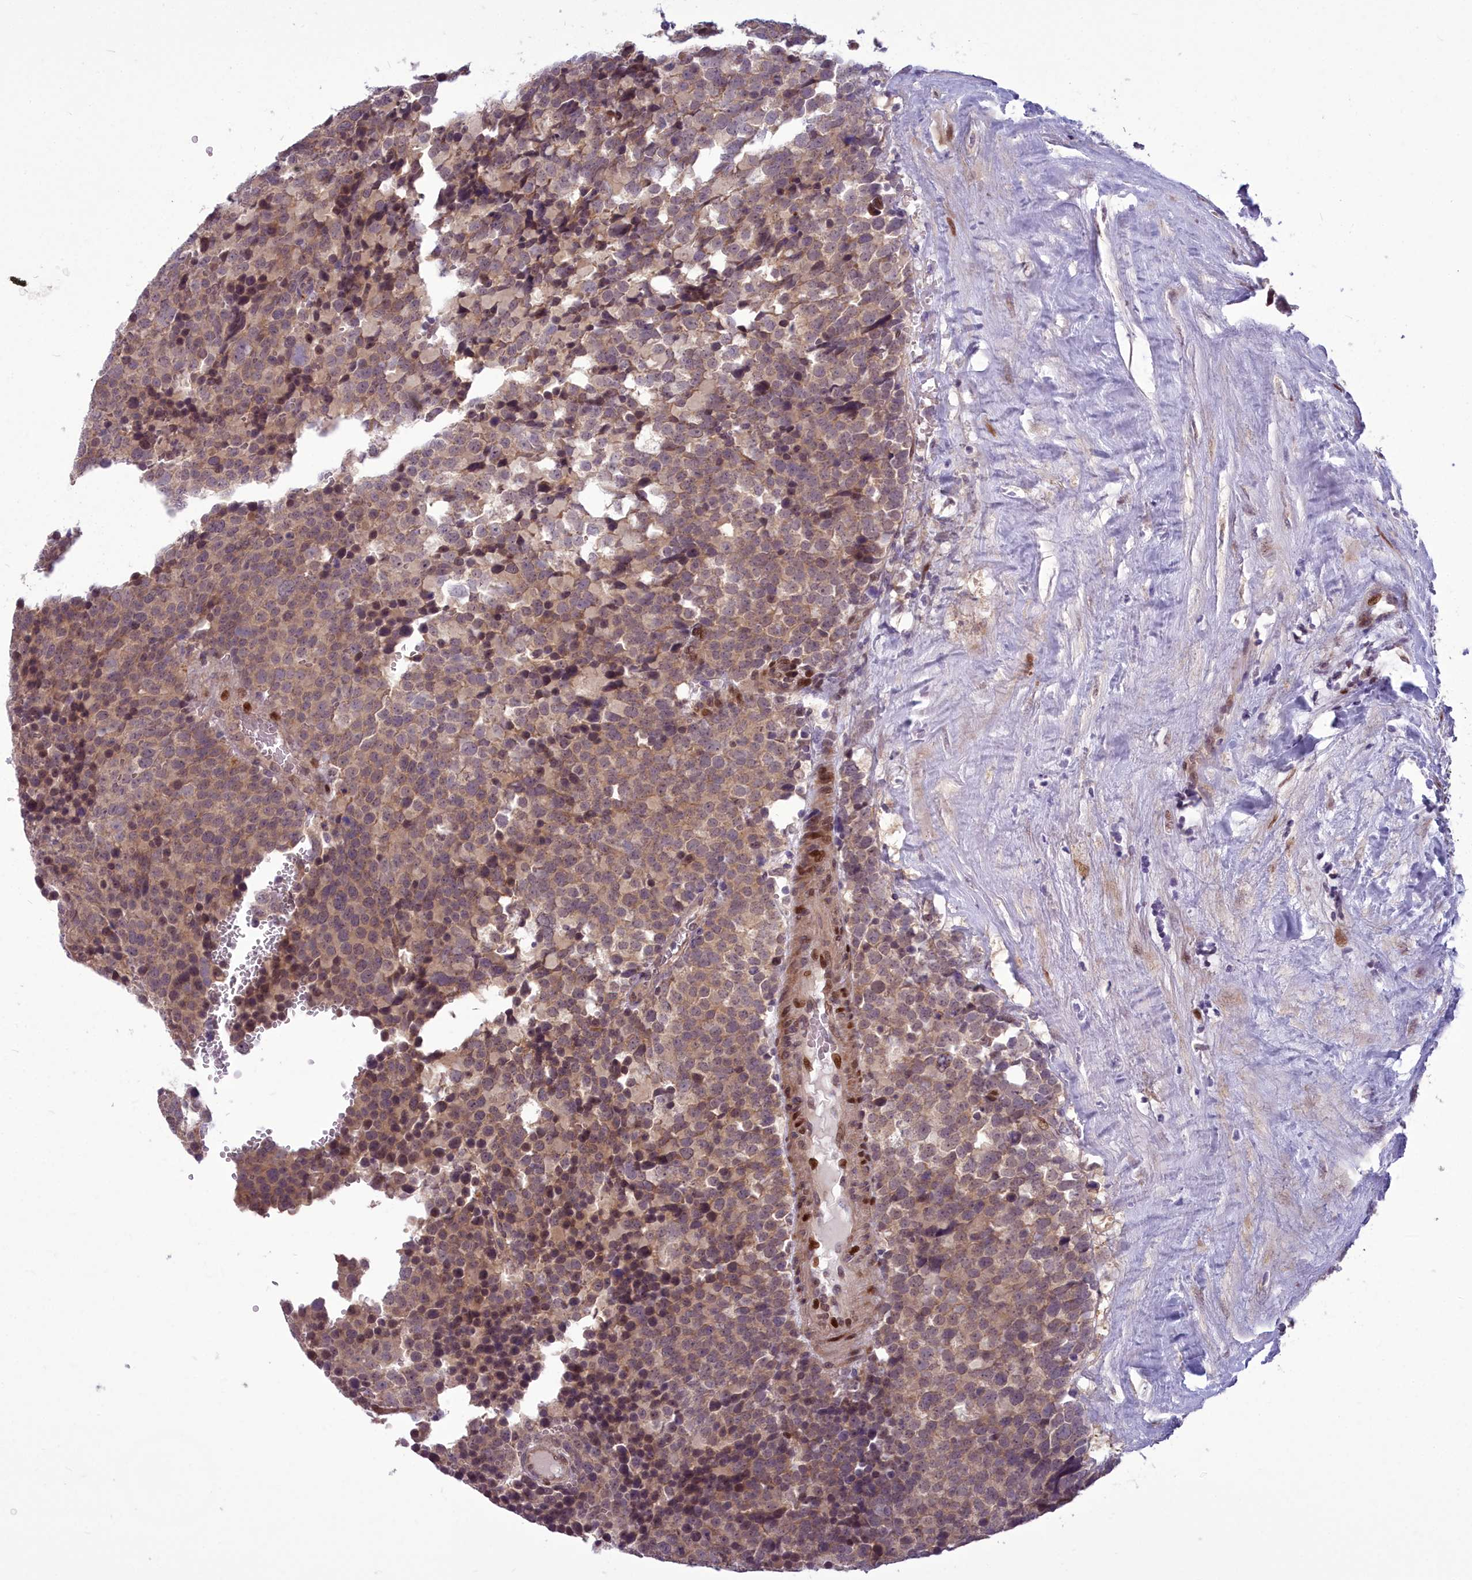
{"staining": {"intensity": "moderate", "quantity": ">75%", "location": "cytoplasmic/membranous"}, "tissue": "testis cancer", "cell_type": "Tumor cells", "image_type": "cancer", "snomed": [{"axis": "morphology", "description": "Seminoma, NOS"}, {"axis": "topography", "description": "Testis"}], "caption": "DAB (3,3'-diaminobenzidine) immunohistochemical staining of human testis cancer (seminoma) shows moderate cytoplasmic/membranous protein staining in approximately >75% of tumor cells.", "gene": "AP1M1", "patient": {"sex": "male", "age": 71}}